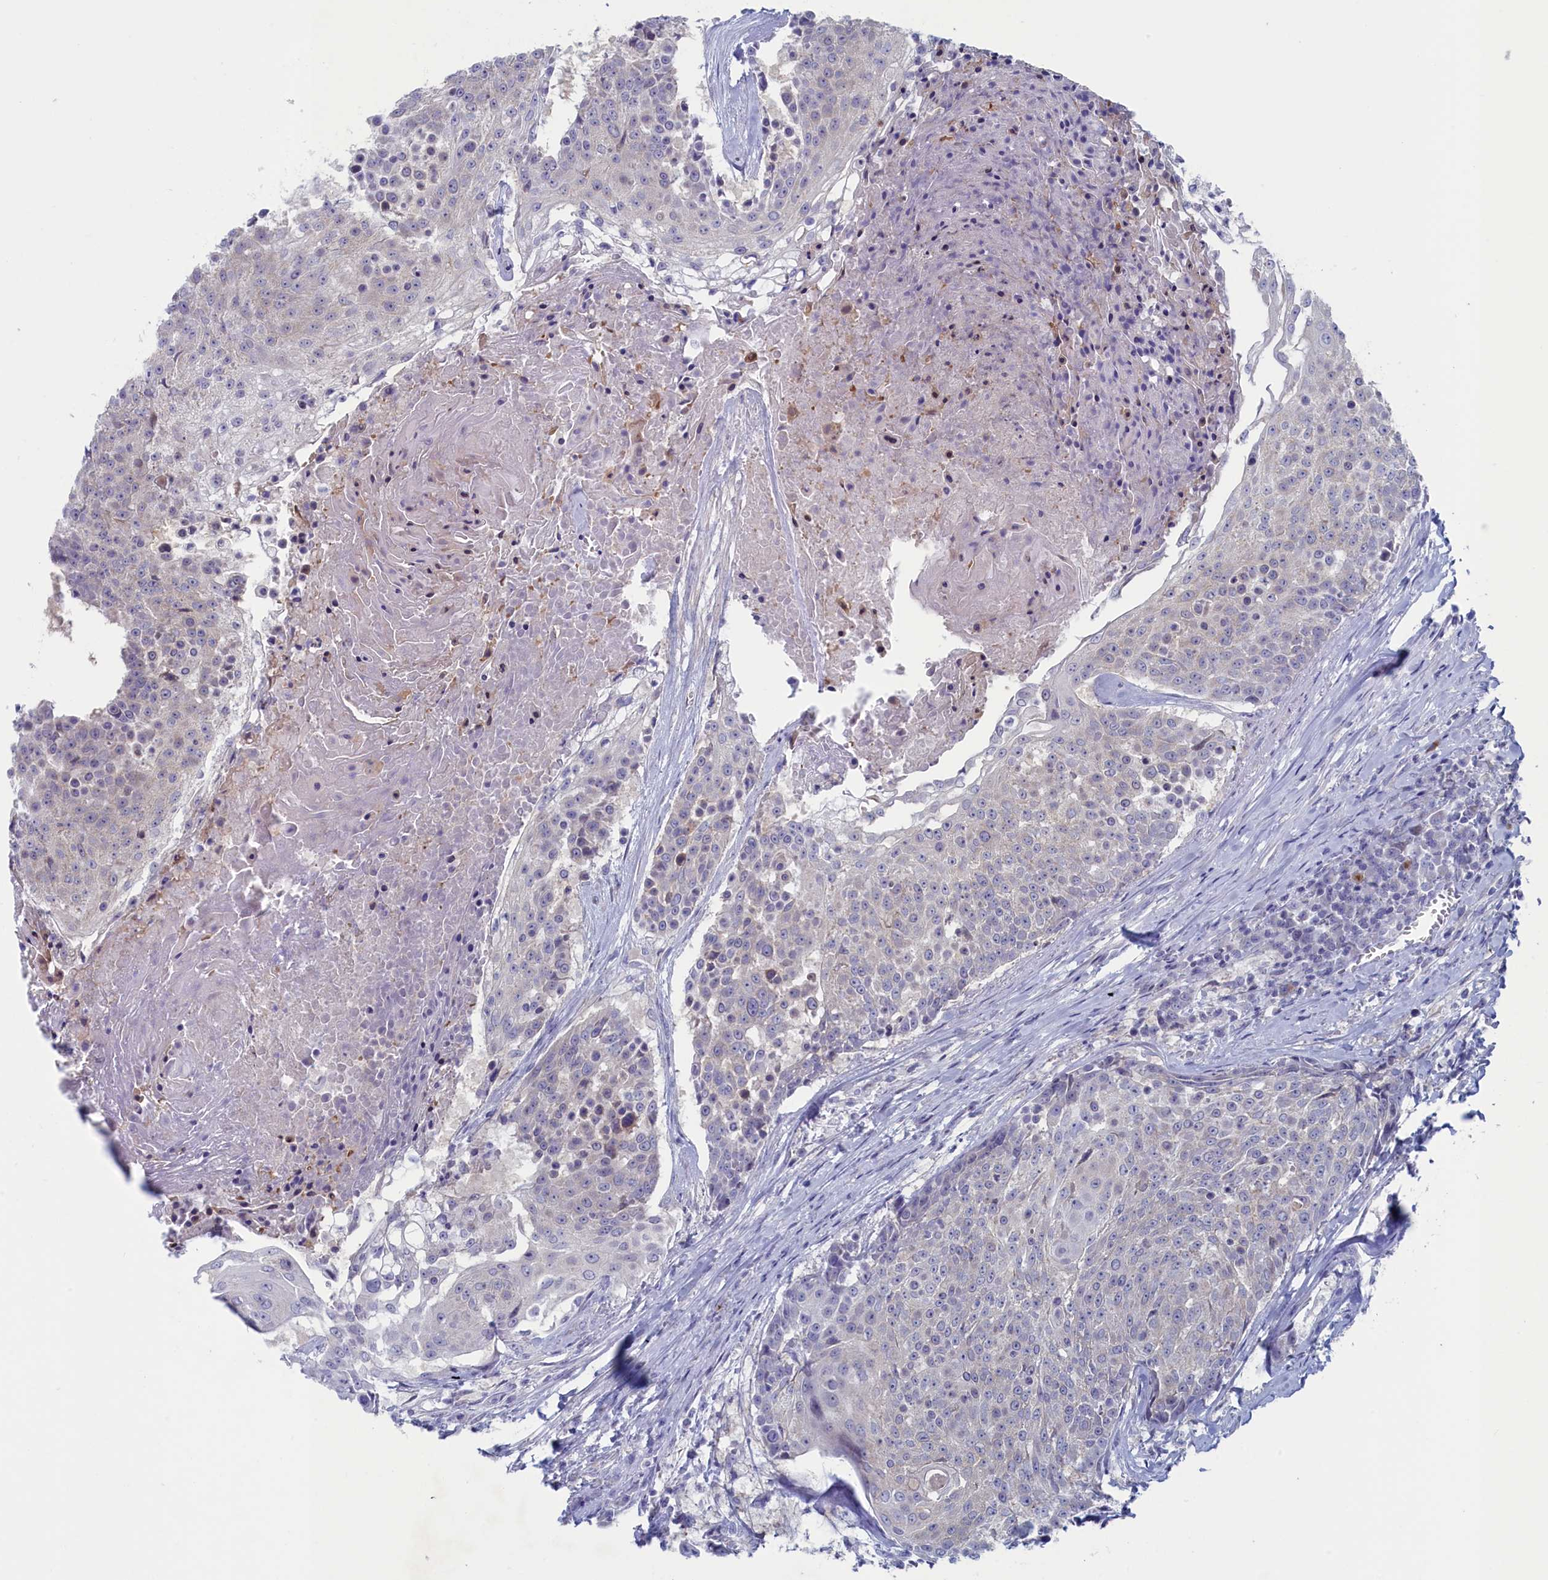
{"staining": {"intensity": "negative", "quantity": "none", "location": "none"}, "tissue": "urothelial cancer", "cell_type": "Tumor cells", "image_type": "cancer", "snomed": [{"axis": "morphology", "description": "Urothelial carcinoma, High grade"}, {"axis": "topography", "description": "Urinary bladder"}], "caption": "This is a histopathology image of IHC staining of urothelial cancer, which shows no expression in tumor cells.", "gene": "WDR76", "patient": {"sex": "female", "age": 63}}